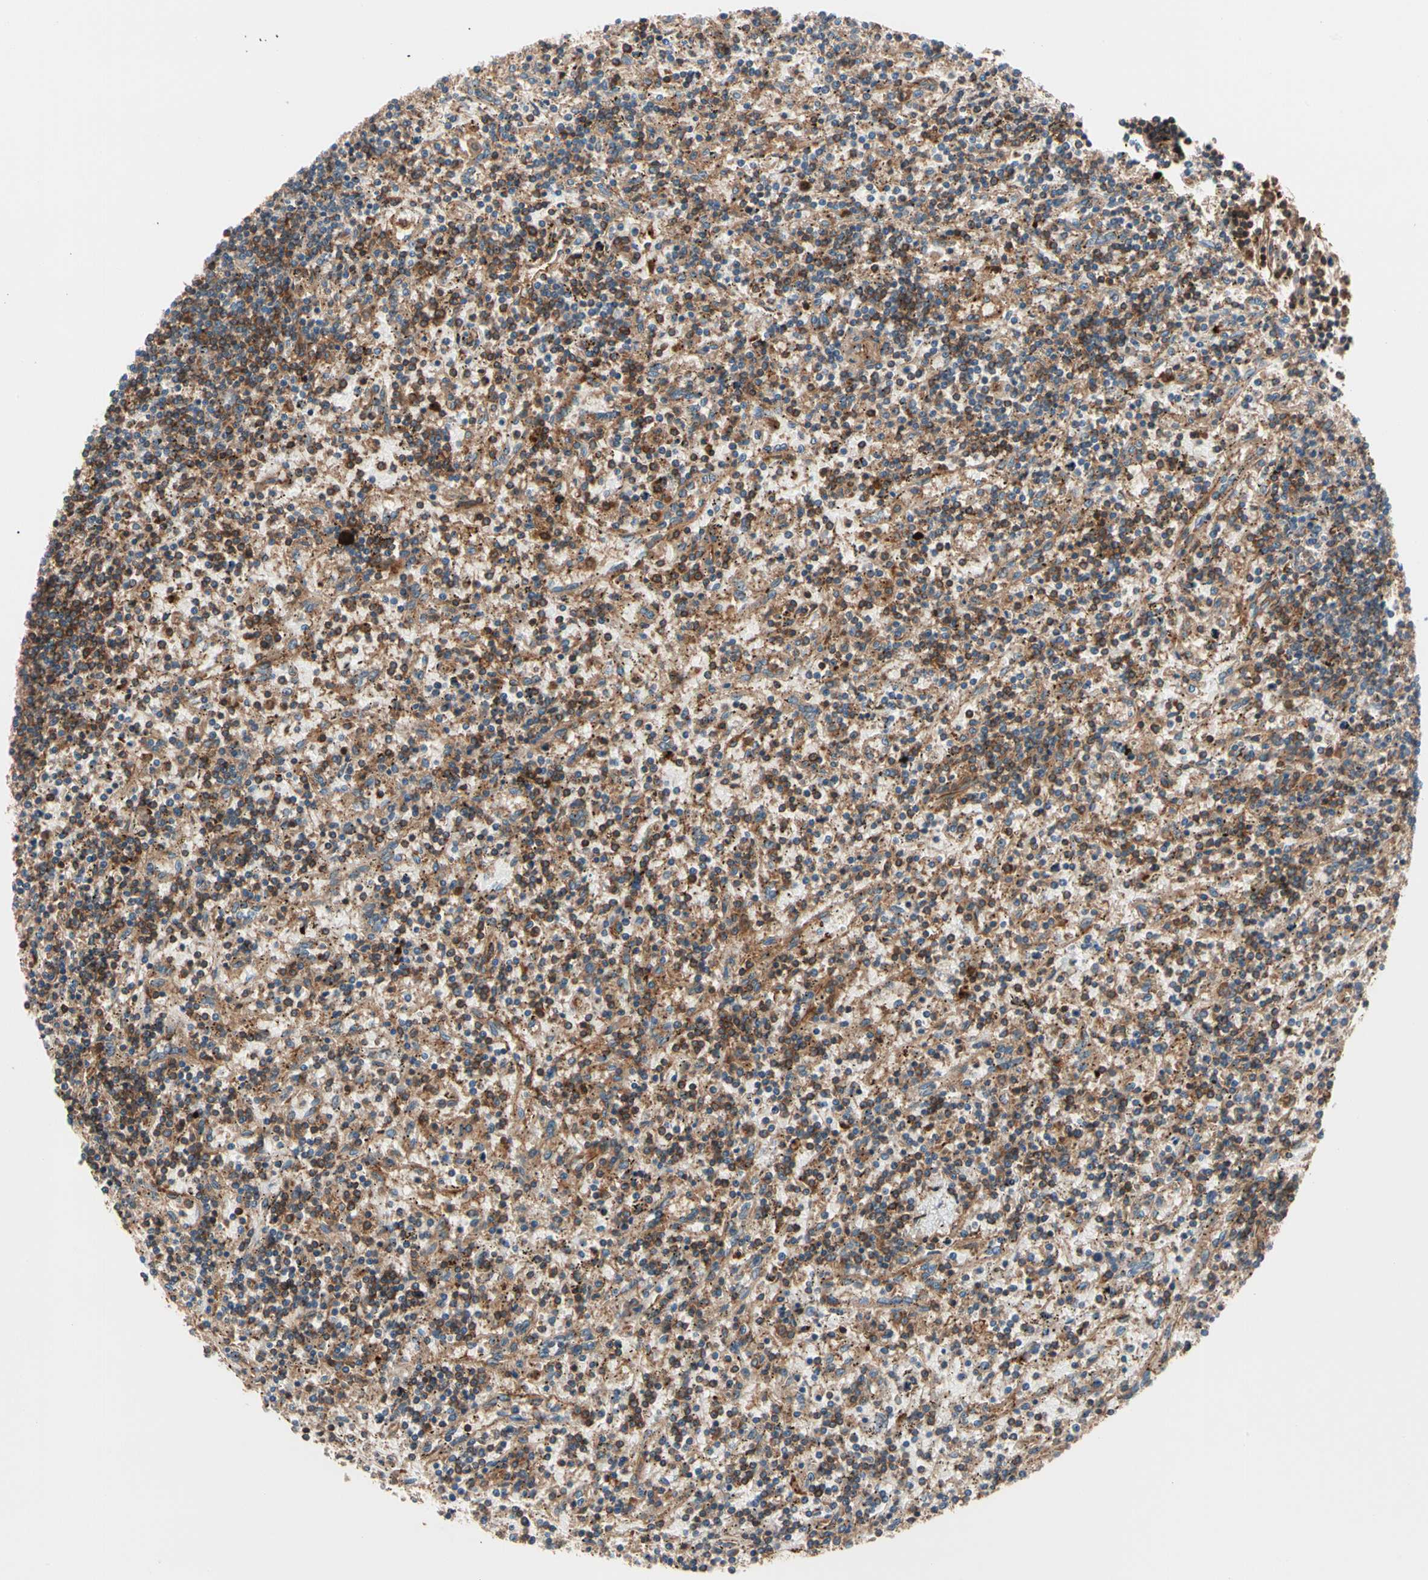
{"staining": {"intensity": "strong", "quantity": "25%-75%", "location": "cytoplasmic/membranous"}, "tissue": "lymphoma", "cell_type": "Tumor cells", "image_type": "cancer", "snomed": [{"axis": "morphology", "description": "Malignant lymphoma, non-Hodgkin's type, Low grade"}, {"axis": "topography", "description": "Spleen"}], "caption": "Lymphoma stained with immunohistochemistry (IHC) demonstrates strong cytoplasmic/membranous positivity in approximately 25%-75% of tumor cells. Immunohistochemistry stains the protein in brown and the nuclei are stained blue.", "gene": "ROCK1", "patient": {"sex": "male", "age": 76}}